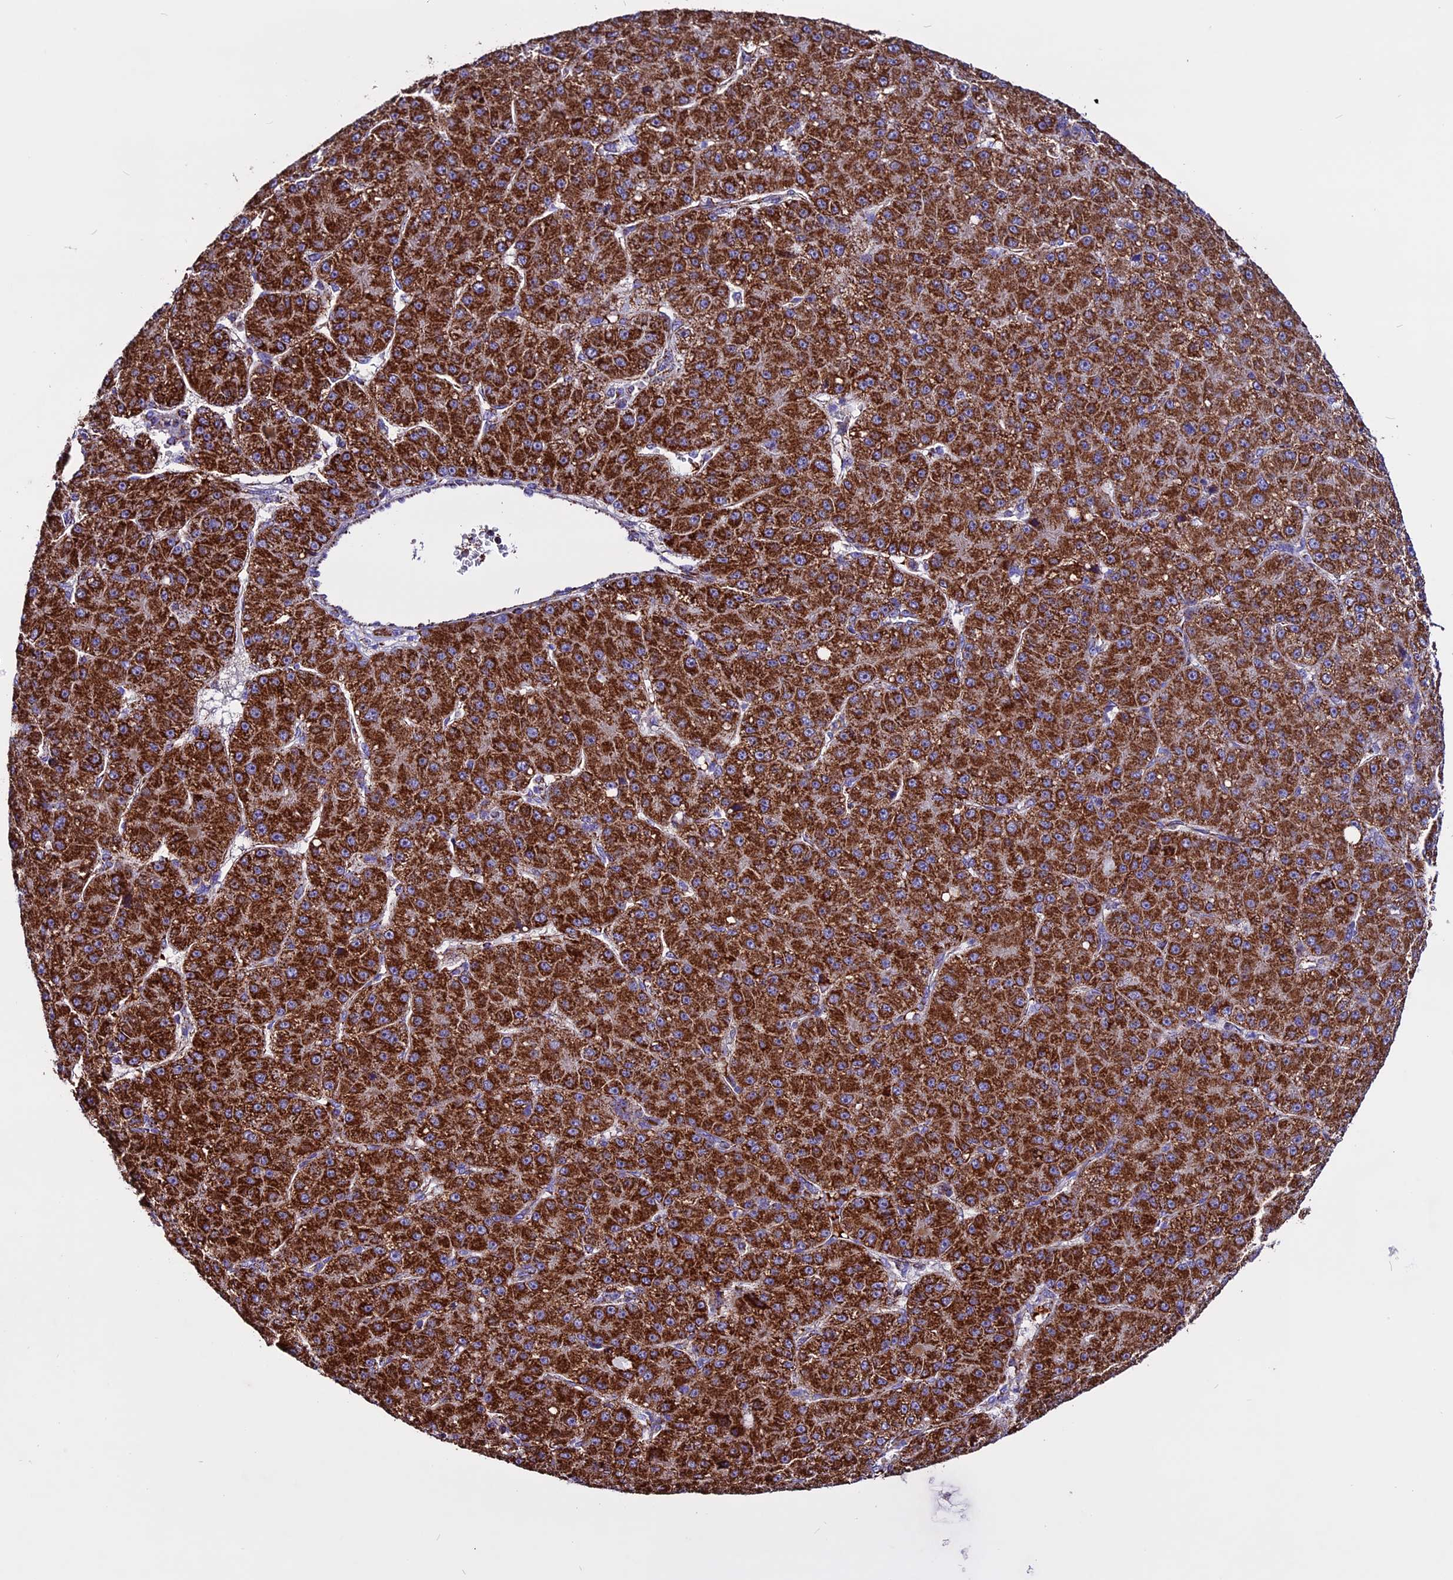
{"staining": {"intensity": "strong", "quantity": ">75%", "location": "cytoplasmic/membranous"}, "tissue": "liver cancer", "cell_type": "Tumor cells", "image_type": "cancer", "snomed": [{"axis": "morphology", "description": "Carcinoma, Hepatocellular, NOS"}, {"axis": "topography", "description": "Liver"}], "caption": "Liver cancer stained for a protein (brown) demonstrates strong cytoplasmic/membranous positive expression in approximately >75% of tumor cells.", "gene": "CX3CL1", "patient": {"sex": "male", "age": 67}}